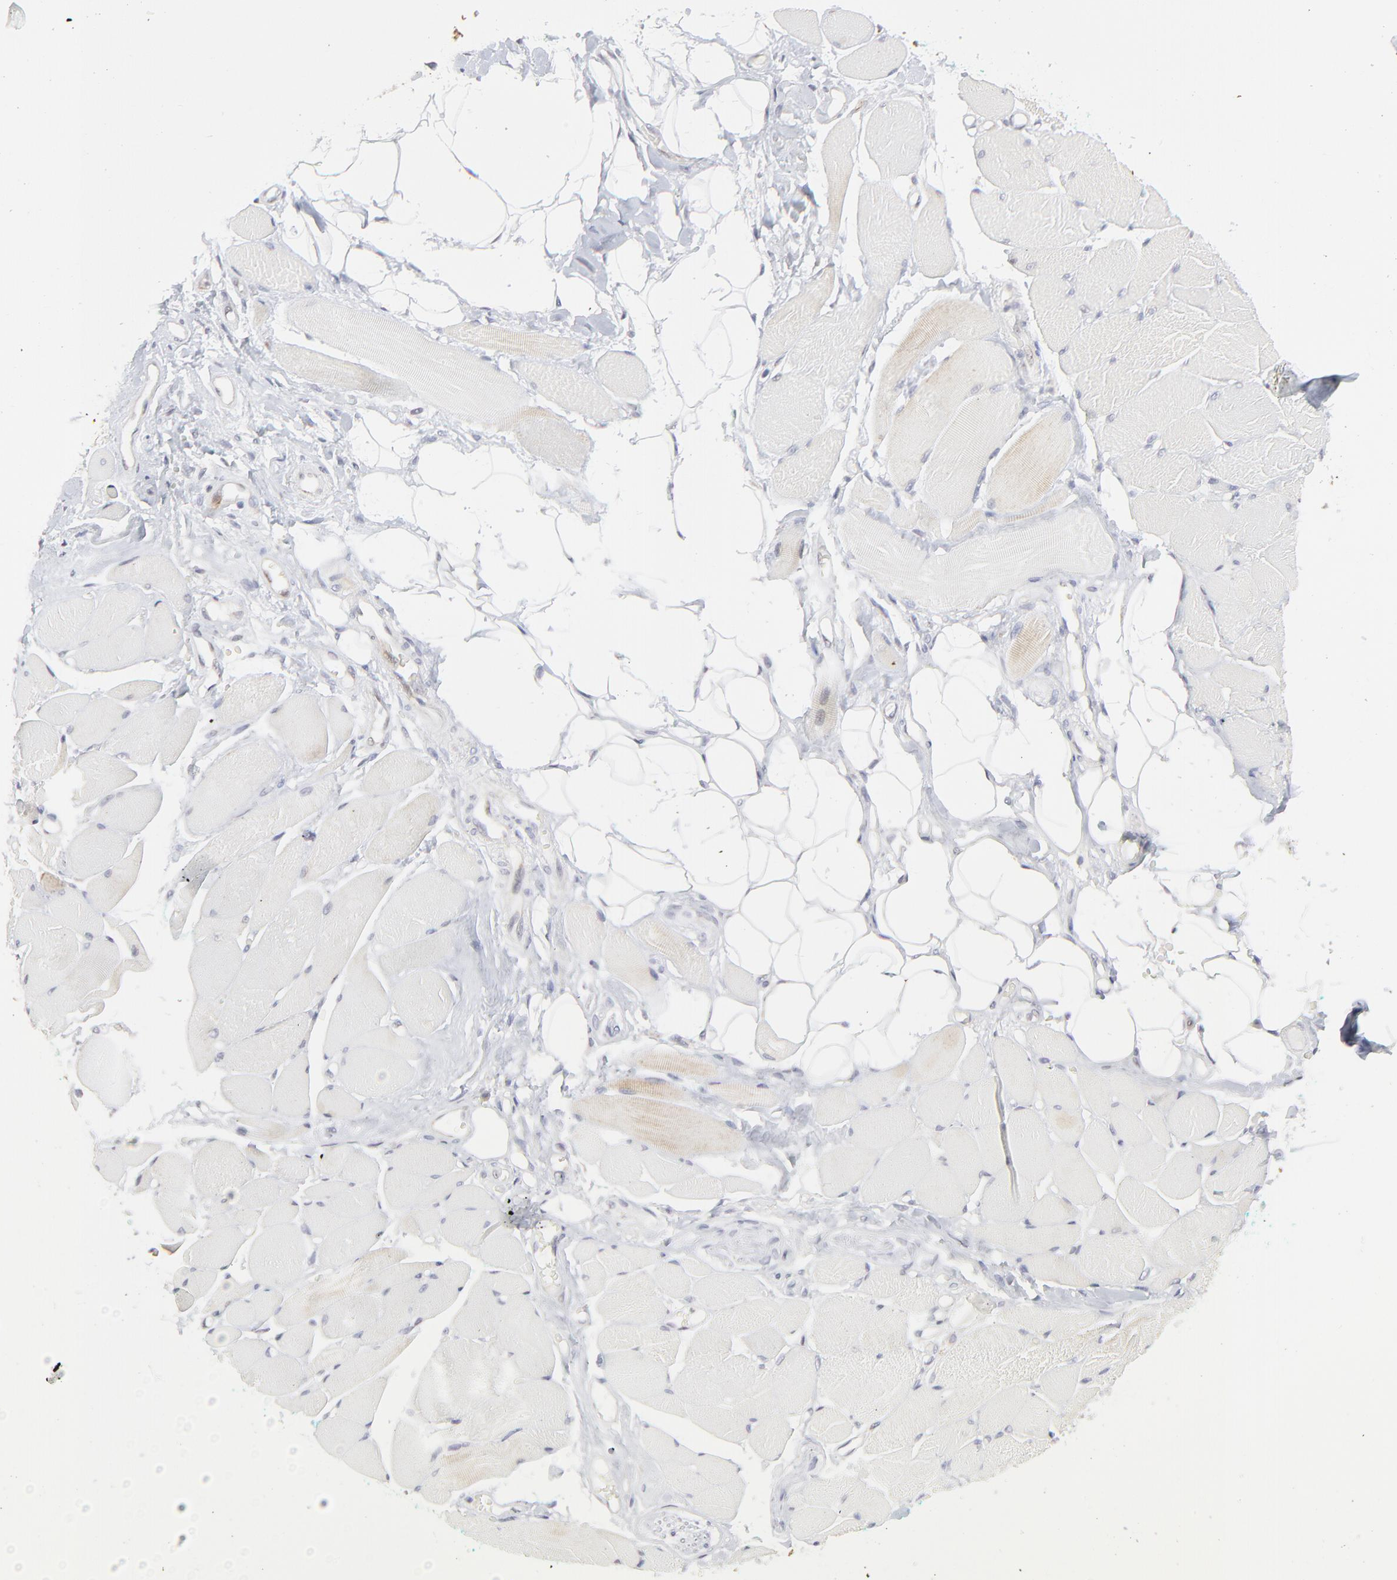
{"staining": {"intensity": "negative", "quantity": "none", "location": "none"}, "tissue": "skeletal muscle", "cell_type": "Myocytes", "image_type": "normal", "snomed": [{"axis": "morphology", "description": "Normal tissue, NOS"}, {"axis": "topography", "description": "Skeletal muscle"}, {"axis": "topography", "description": "Peripheral nerve tissue"}], "caption": "IHC photomicrograph of benign human skeletal muscle stained for a protein (brown), which reveals no staining in myocytes.", "gene": "NCAPH", "patient": {"sex": "female", "age": 84}}